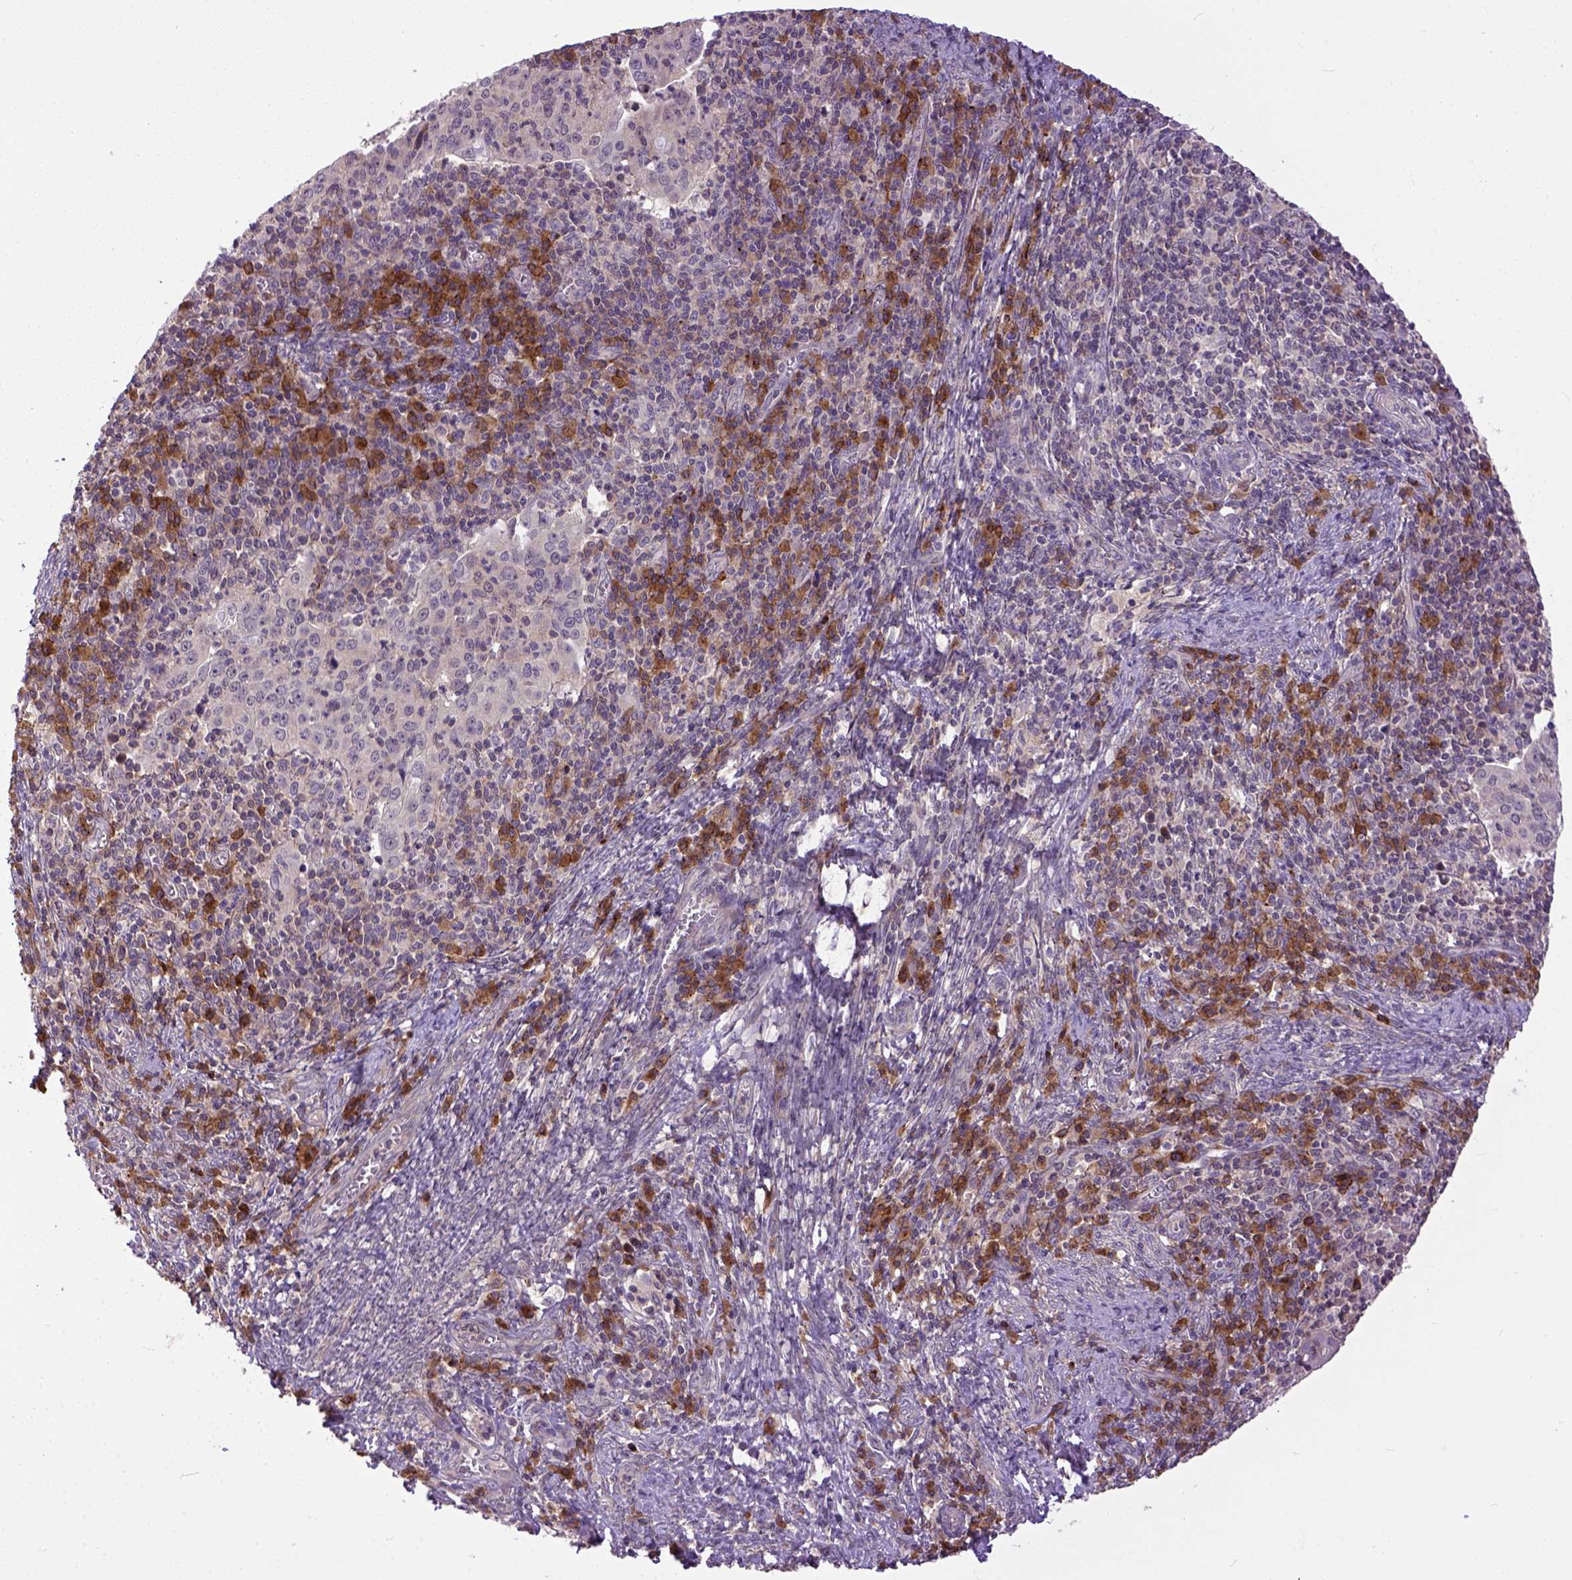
{"staining": {"intensity": "negative", "quantity": "none", "location": "none"}, "tissue": "cervical cancer", "cell_type": "Tumor cells", "image_type": "cancer", "snomed": [{"axis": "morphology", "description": "Squamous cell carcinoma, NOS"}, {"axis": "topography", "description": "Cervix"}], "caption": "Tumor cells are negative for protein expression in human squamous cell carcinoma (cervical).", "gene": "CPNE1", "patient": {"sex": "female", "age": 39}}